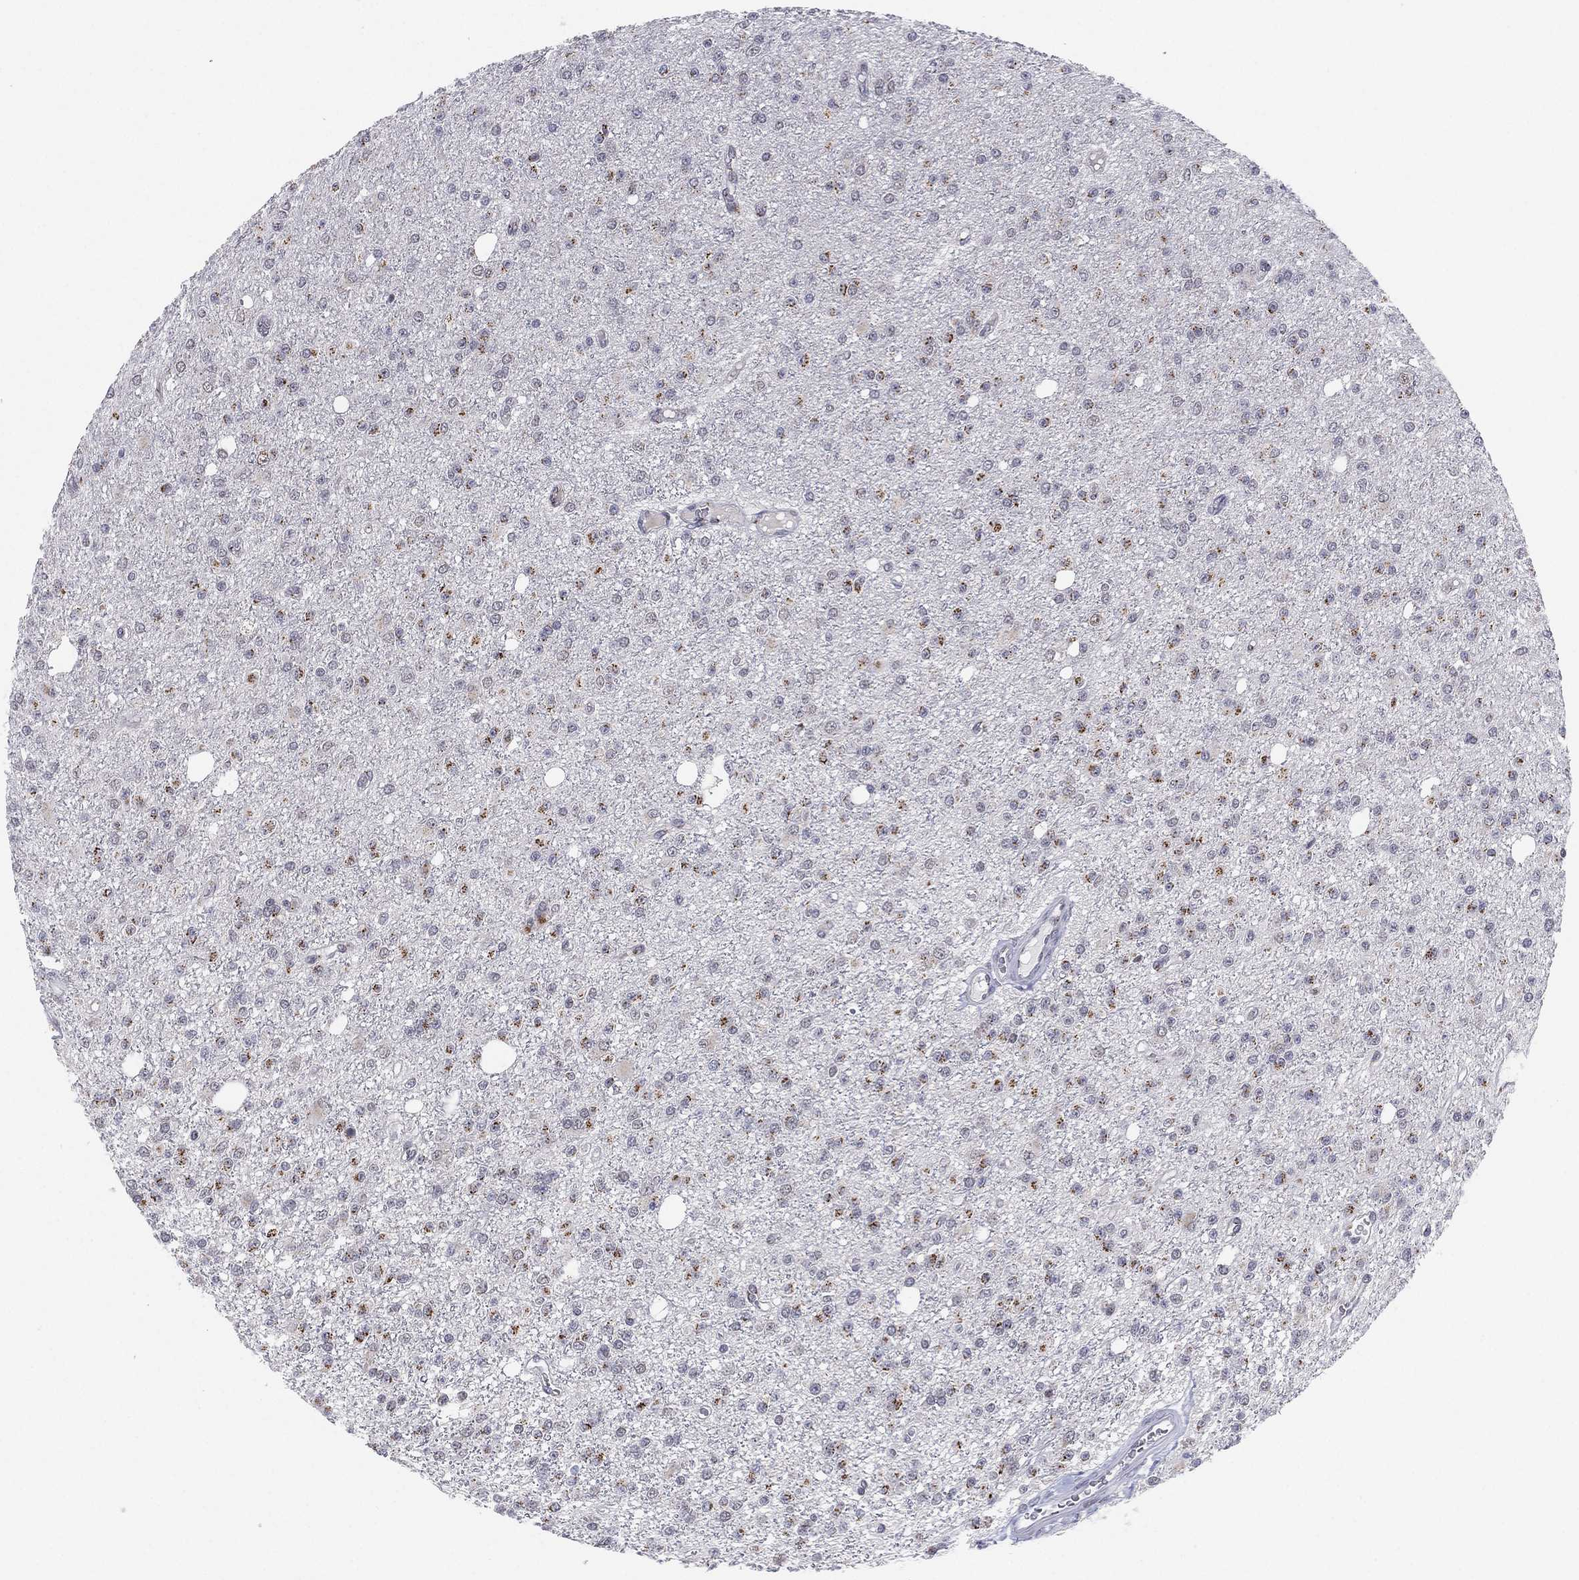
{"staining": {"intensity": "moderate", "quantity": "<25%", "location": "cytoplasmic/membranous"}, "tissue": "glioma", "cell_type": "Tumor cells", "image_type": "cancer", "snomed": [{"axis": "morphology", "description": "Glioma, malignant, Low grade"}, {"axis": "topography", "description": "Brain"}], "caption": "Glioma stained with DAB (3,3'-diaminobenzidine) immunohistochemistry demonstrates low levels of moderate cytoplasmic/membranous staining in approximately <25% of tumor cells. Using DAB (3,3'-diaminobenzidine) (brown) and hematoxylin (blue) stains, captured at high magnification using brightfield microscopy.", "gene": "CD177", "patient": {"sex": "female", "age": 45}}